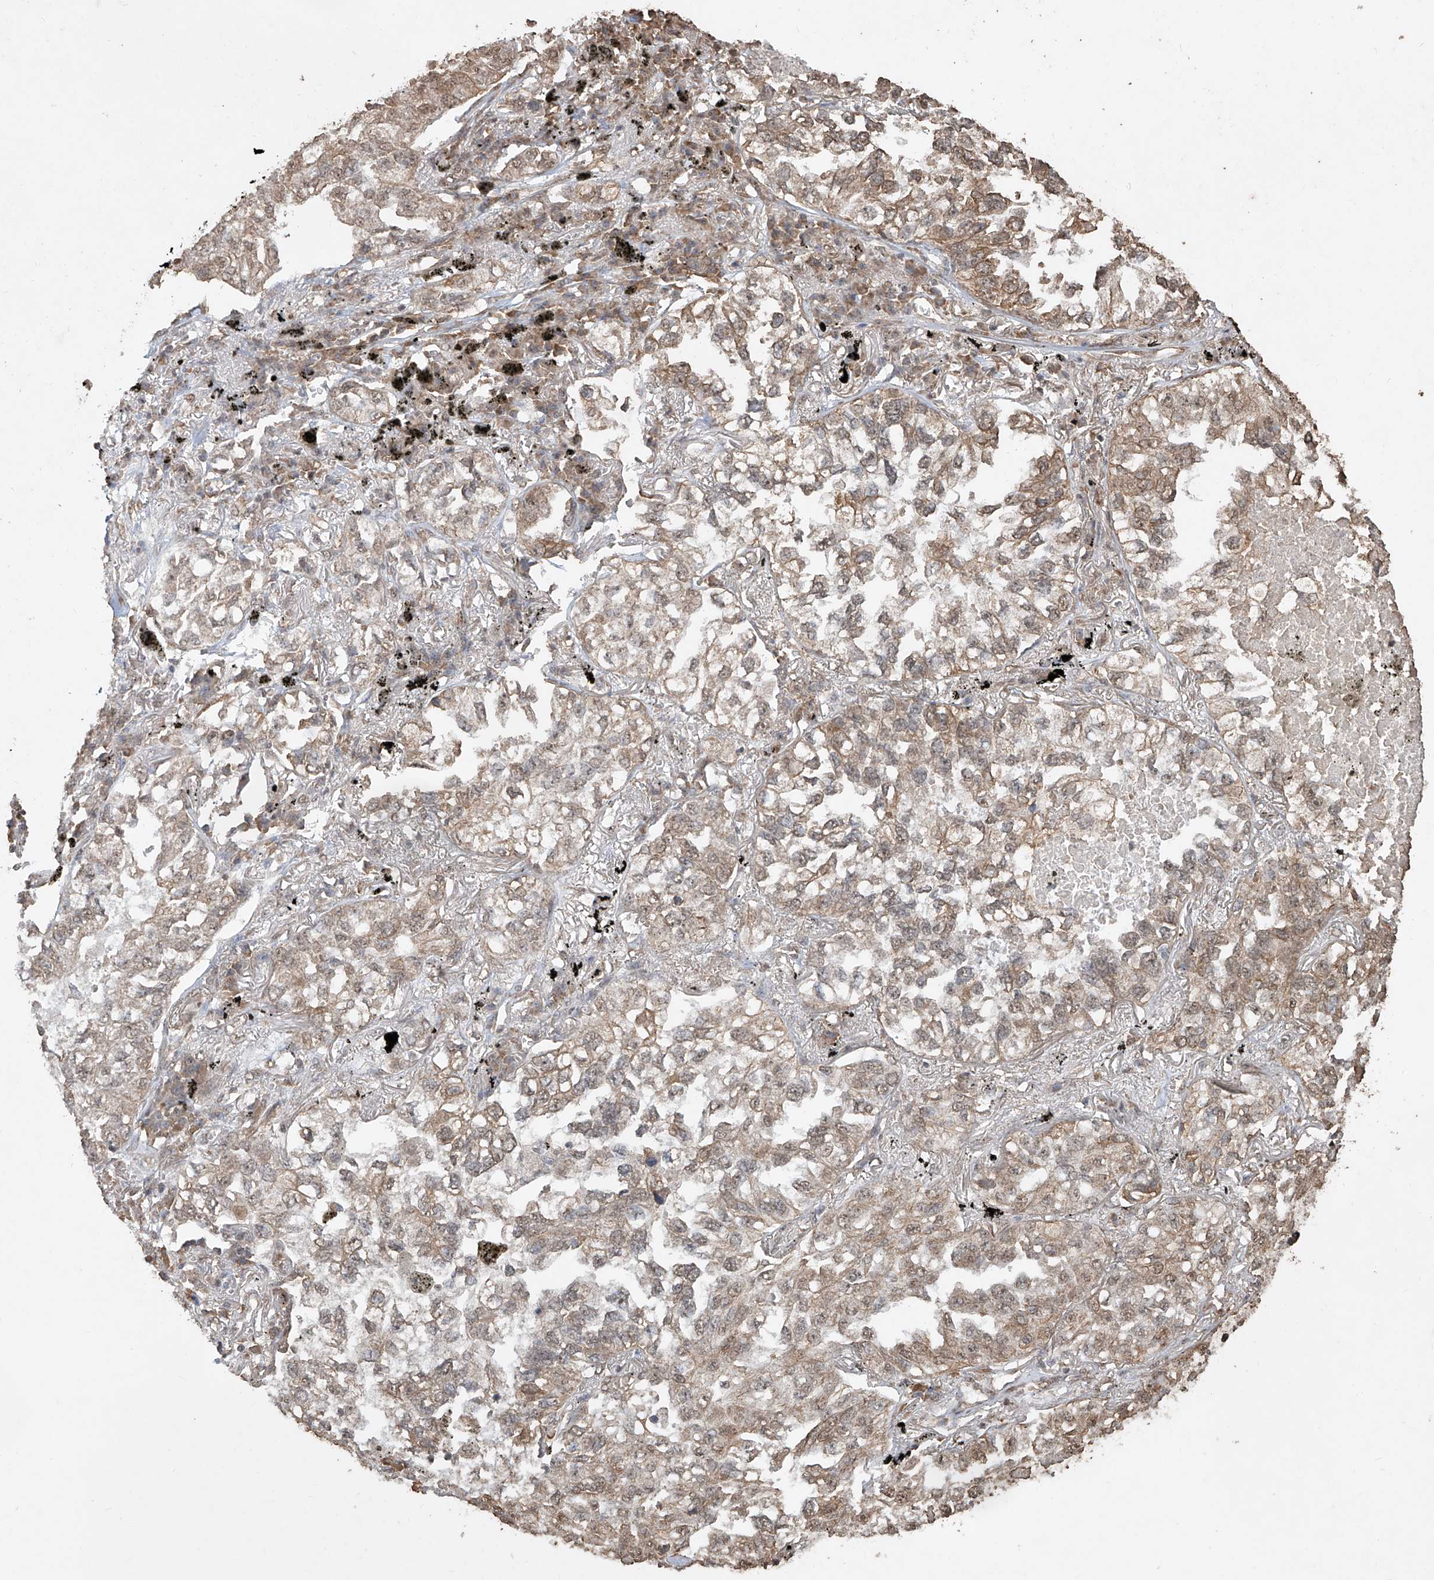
{"staining": {"intensity": "moderate", "quantity": ">75%", "location": "cytoplasmic/membranous,nuclear"}, "tissue": "lung cancer", "cell_type": "Tumor cells", "image_type": "cancer", "snomed": [{"axis": "morphology", "description": "Adenocarcinoma, NOS"}, {"axis": "topography", "description": "Lung"}], "caption": "Tumor cells reveal moderate cytoplasmic/membranous and nuclear staining in about >75% of cells in lung adenocarcinoma.", "gene": "ELOVL1", "patient": {"sex": "male", "age": 65}}